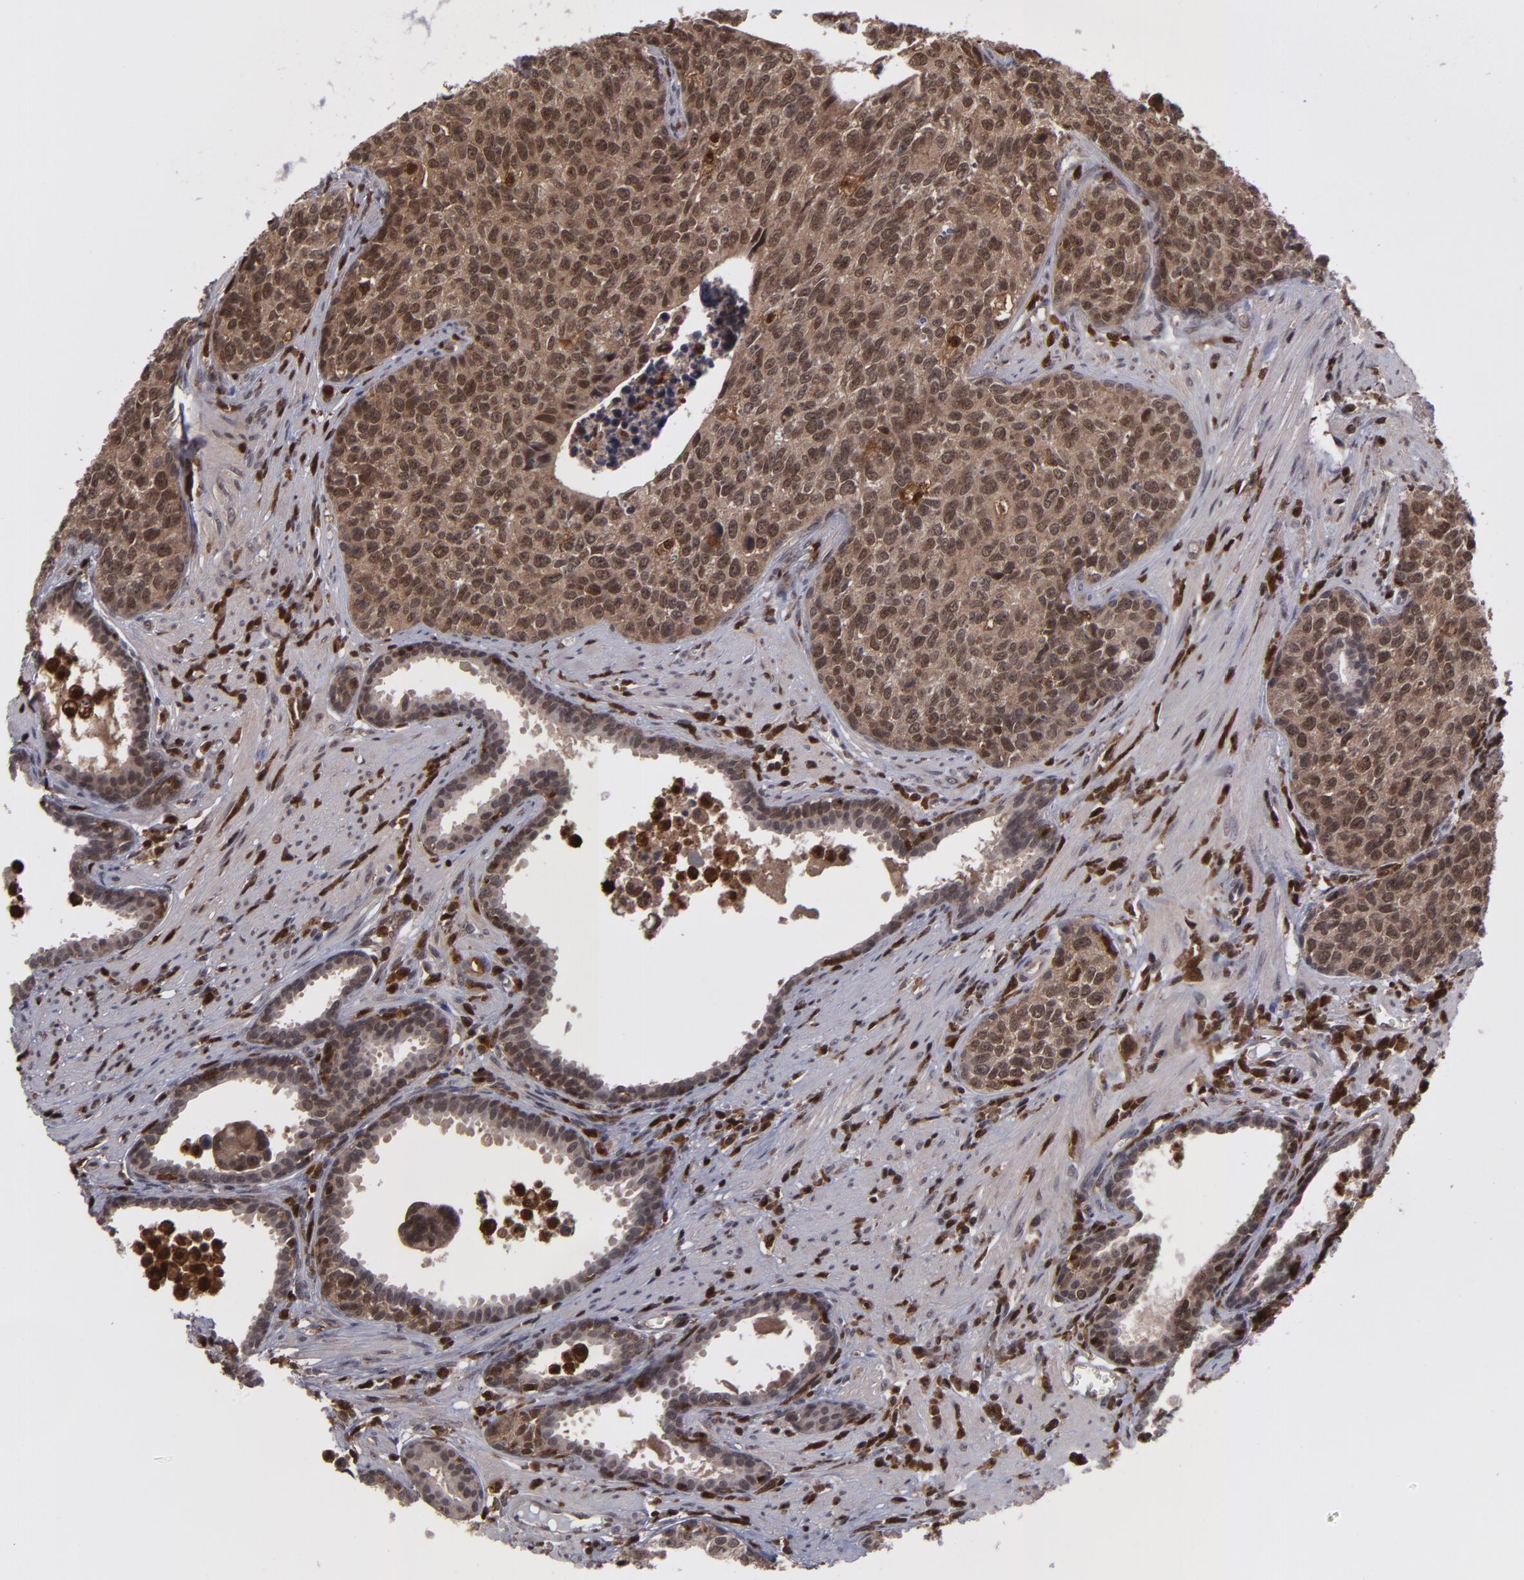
{"staining": {"intensity": "moderate", "quantity": ">75%", "location": "cytoplasmic/membranous,nuclear"}, "tissue": "urothelial cancer", "cell_type": "Tumor cells", "image_type": "cancer", "snomed": [{"axis": "morphology", "description": "Urothelial carcinoma, High grade"}, {"axis": "topography", "description": "Urinary bladder"}], "caption": "IHC of urothelial cancer demonstrates medium levels of moderate cytoplasmic/membranous and nuclear expression in about >75% of tumor cells.", "gene": "GRB2", "patient": {"sex": "male", "age": 81}}